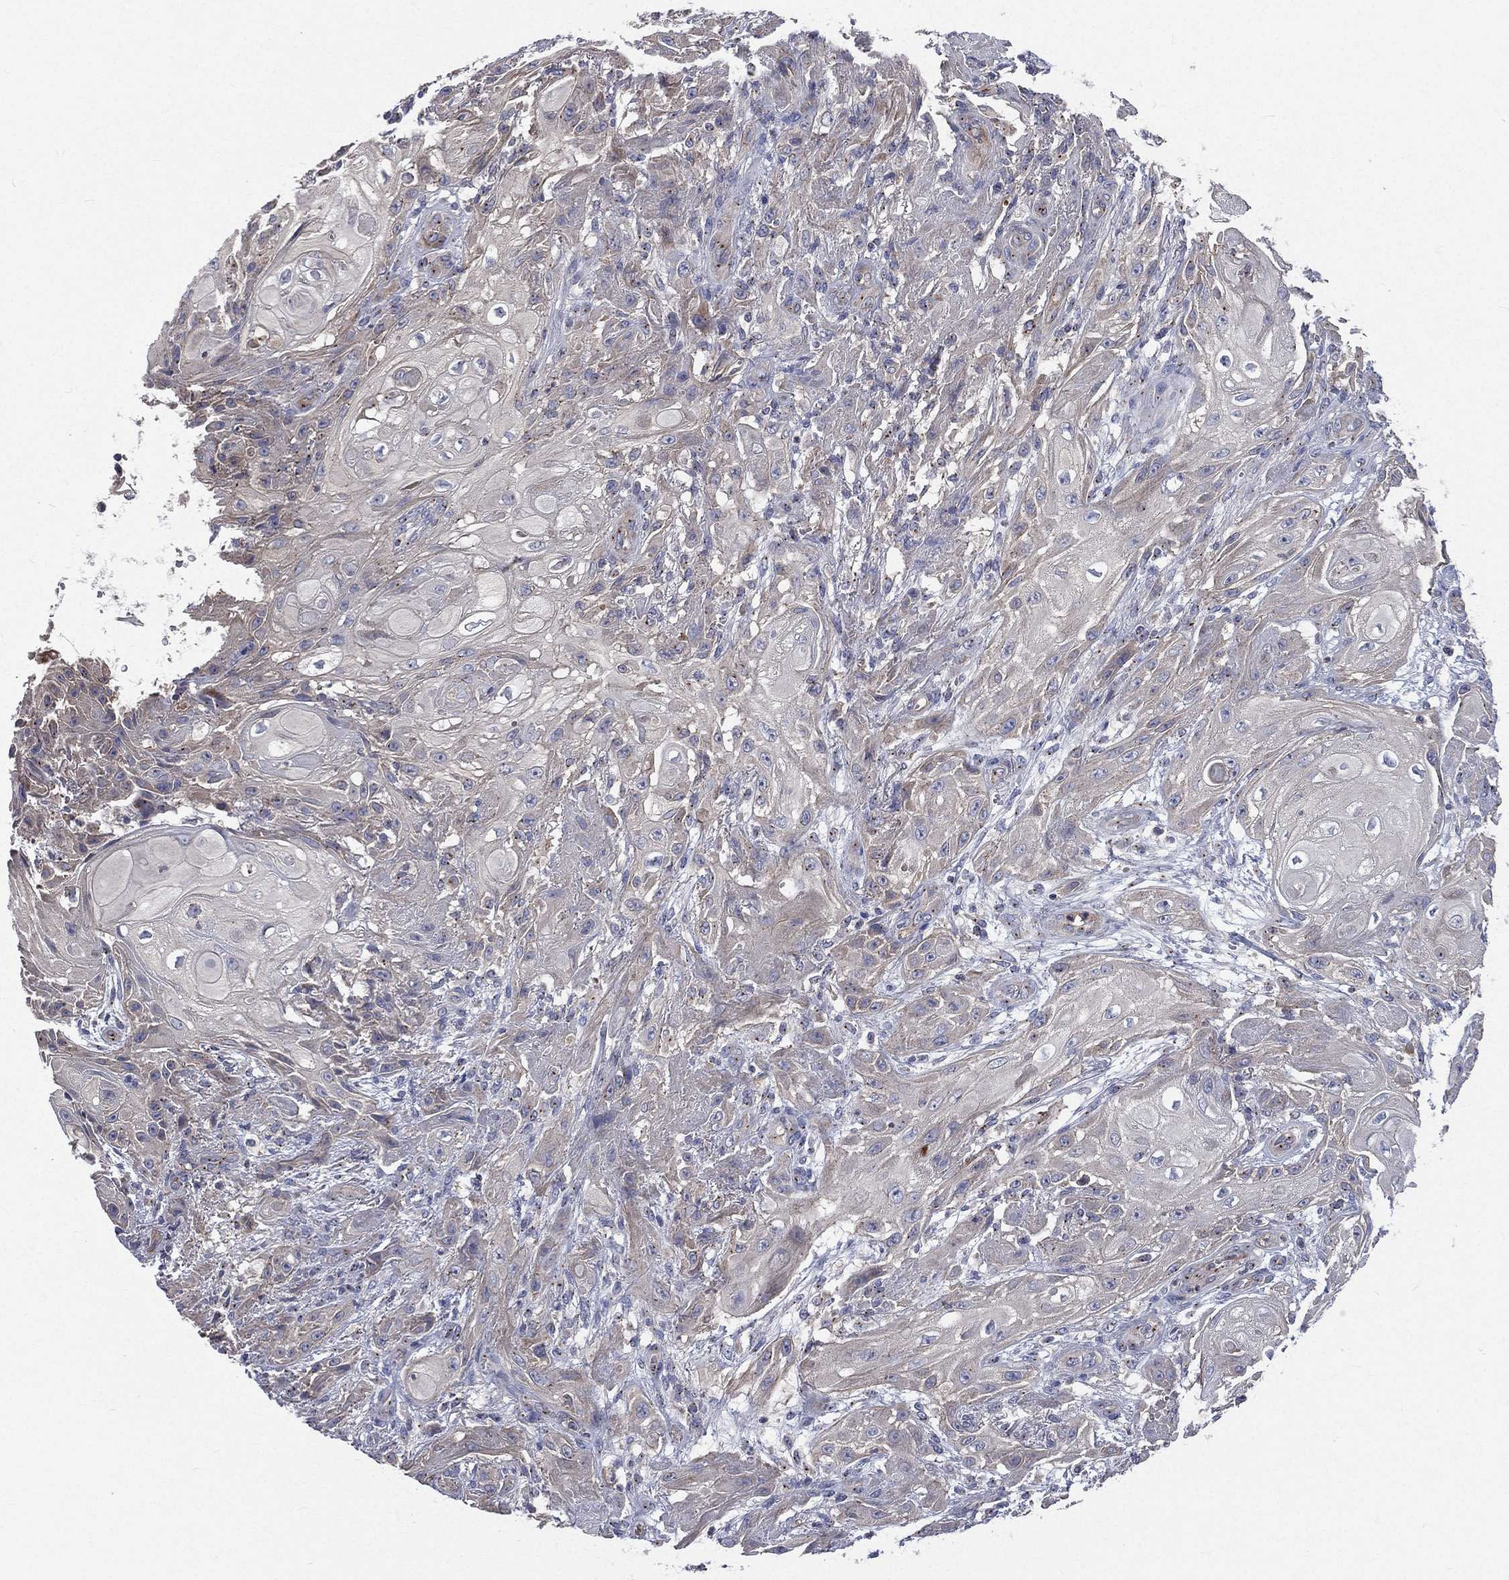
{"staining": {"intensity": "negative", "quantity": "none", "location": "none"}, "tissue": "skin cancer", "cell_type": "Tumor cells", "image_type": "cancer", "snomed": [{"axis": "morphology", "description": "Squamous cell carcinoma, NOS"}, {"axis": "topography", "description": "Skin"}], "caption": "There is no significant positivity in tumor cells of skin cancer (squamous cell carcinoma).", "gene": "CROCC", "patient": {"sex": "male", "age": 62}}